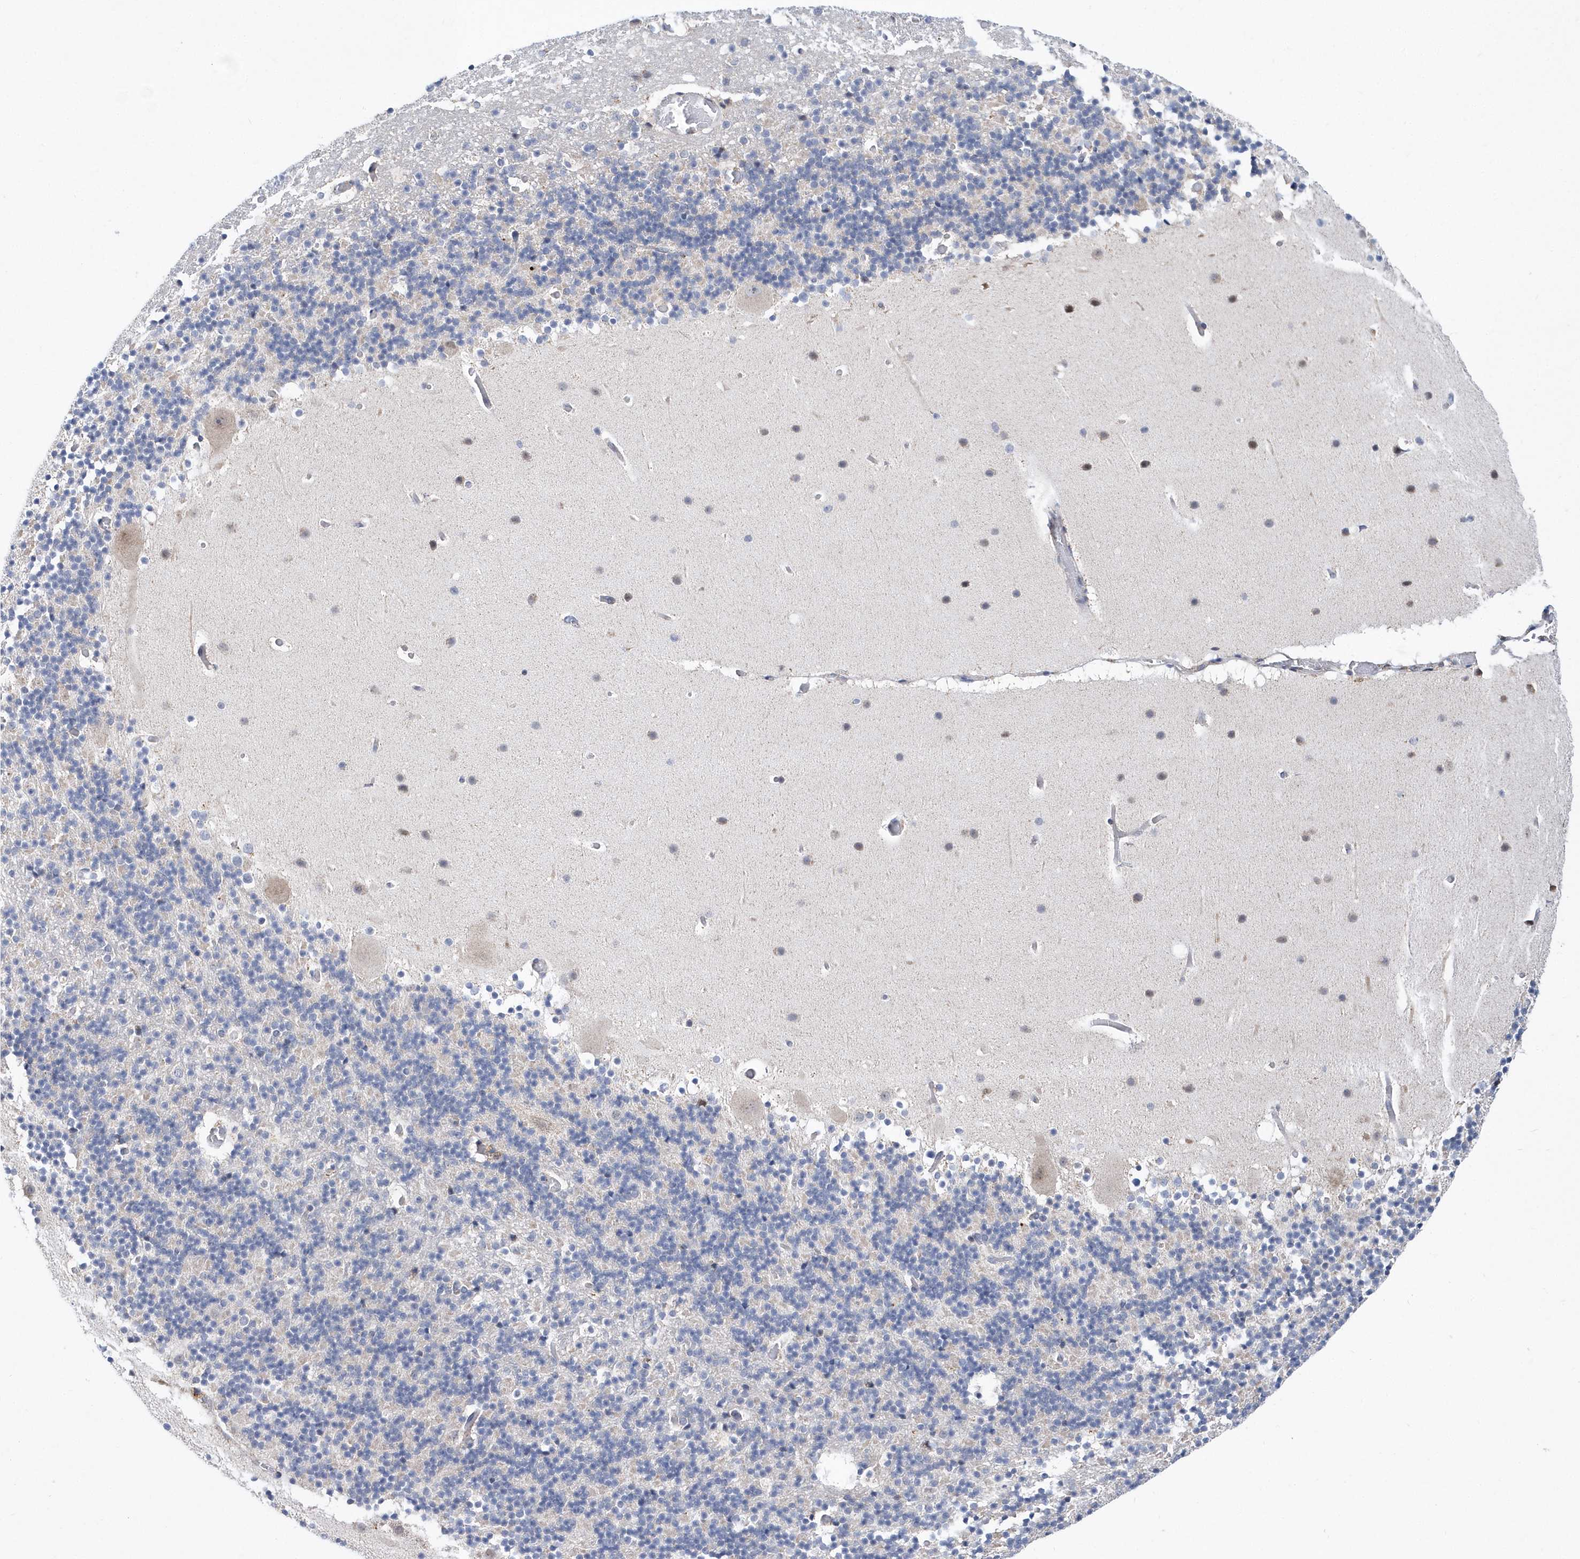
{"staining": {"intensity": "negative", "quantity": "none", "location": "none"}, "tissue": "cerebellum", "cell_type": "Cells in granular layer", "image_type": "normal", "snomed": [{"axis": "morphology", "description": "Normal tissue, NOS"}, {"axis": "topography", "description": "Cerebellum"}], "caption": "Cerebellum stained for a protein using immunohistochemistry shows no expression cells in granular layer.", "gene": "SPATA5", "patient": {"sex": "male", "age": 57}}